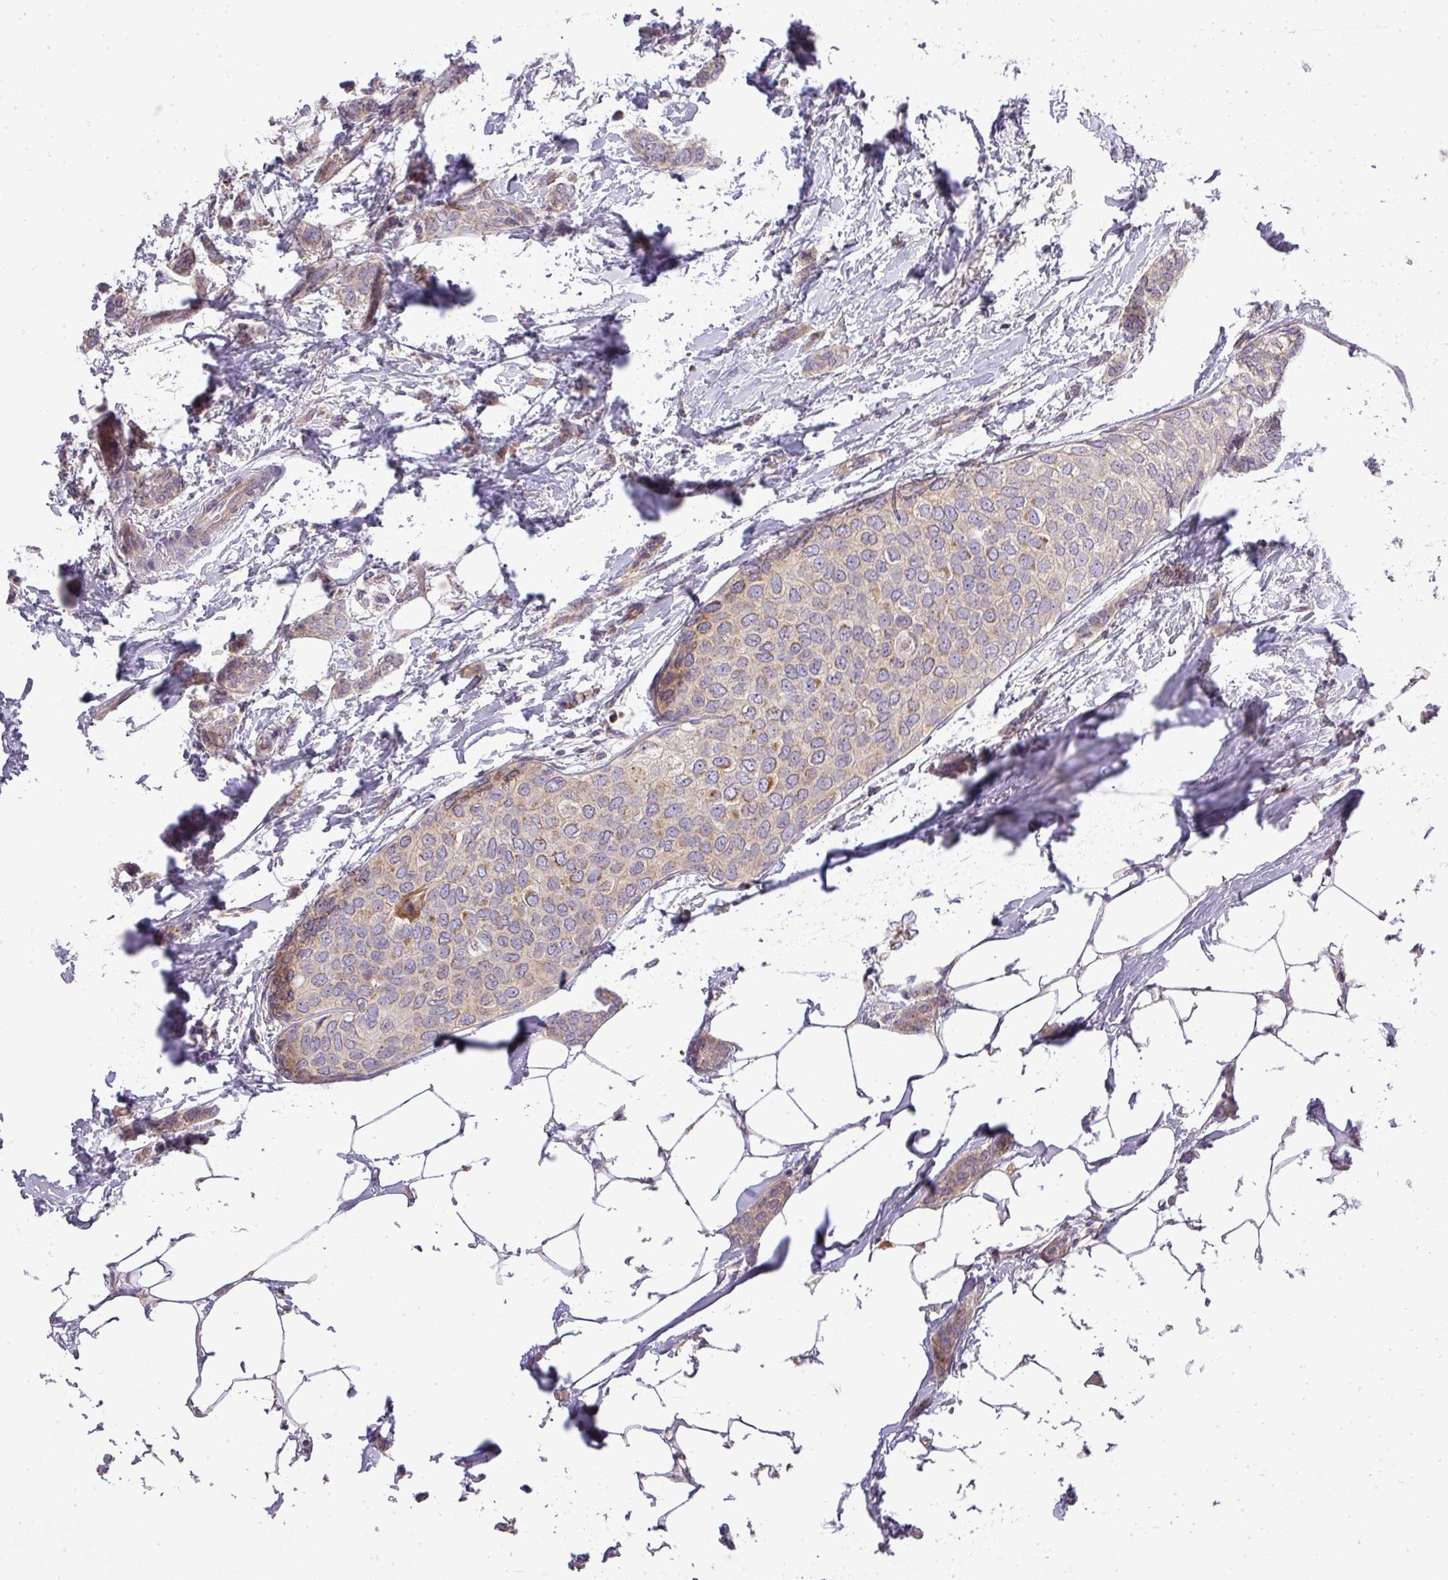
{"staining": {"intensity": "weak", "quantity": "25%-75%", "location": "cytoplasmic/membranous"}, "tissue": "breast cancer", "cell_type": "Tumor cells", "image_type": "cancer", "snomed": [{"axis": "morphology", "description": "Duct carcinoma"}, {"axis": "topography", "description": "Breast"}], "caption": "Immunohistochemistry staining of breast invasive ductal carcinoma, which demonstrates low levels of weak cytoplasmic/membranous expression in about 25%-75% of tumor cells indicating weak cytoplasmic/membranous protein expression. The staining was performed using DAB (brown) for protein detection and nuclei were counterstained in hematoxylin (blue).", "gene": "ZDHHC1", "patient": {"sex": "female", "age": 72}}